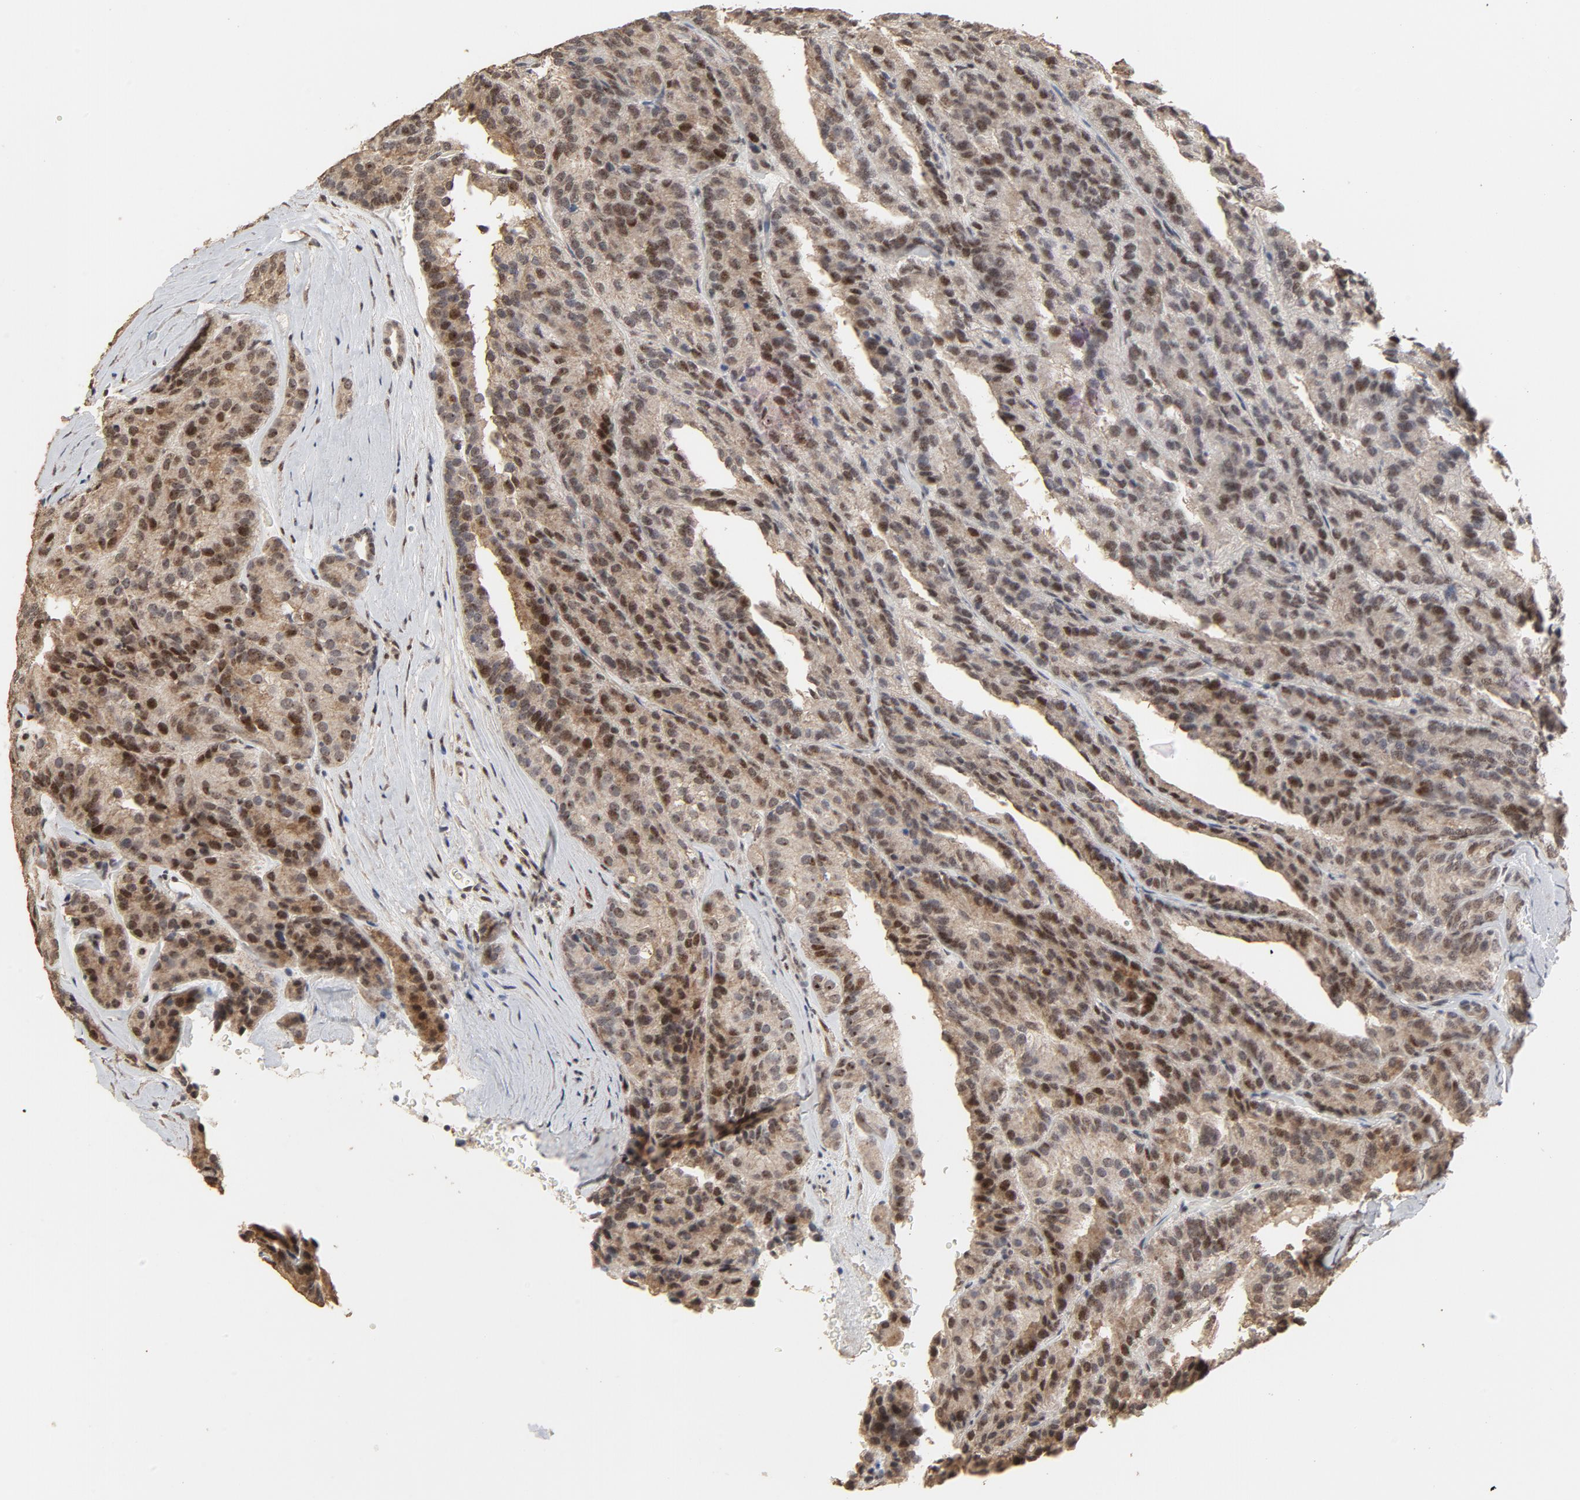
{"staining": {"intensity": "strong", "quantity": "25%-75%", "location": "cytoplasmic/membranous,nuclear"}, "tissue": "renal cancer", "cell_type": "Tumor cells", "image_type": "cancer", "snomed": [{"axis": "morphology", "description": "Adenocarcinoma, NOS"}, {"axis": "topography", "description": "Kidney"}], "caption": "Adenocarcinoma (renal) tissue reveals strong cytoplasmic/membranous and nuclear expression in about 25%-75% of tumor cells", "gene": "TP53RK", "patient": {"sex": "male", "age": 46}}